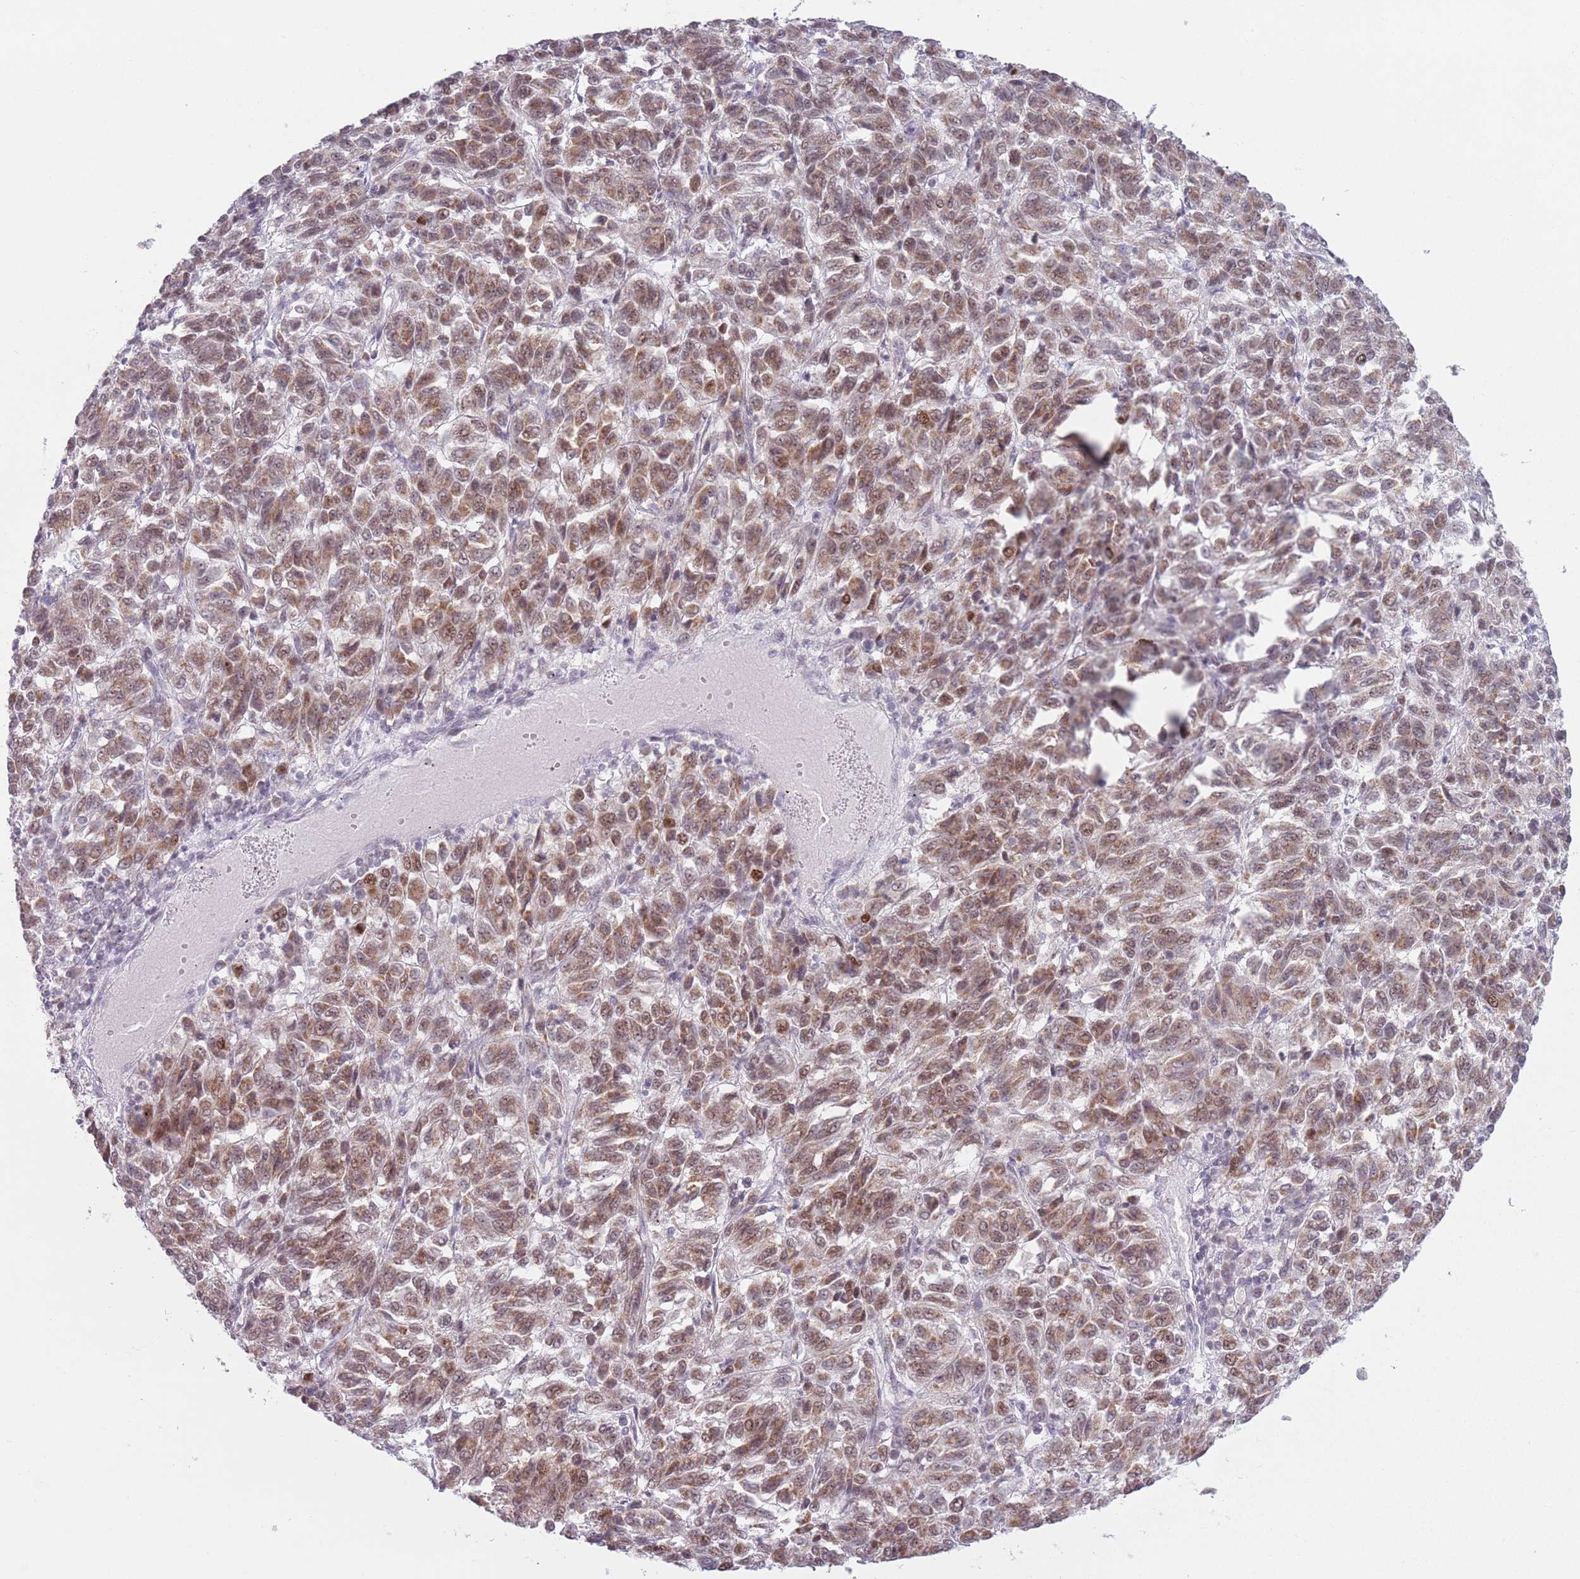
{"staining": {"intensity": "moderate", "quantity": ">75%", "location": "cytoplasmic/membranous,nuclear"}, "tissue": "melanoma", "cell_type": "Tumor cells", "image_type": "cancer", "snomed": [{"axis": "morphology", "description": "Malignant melanoma, Metastatic site"}, {"axis": "topography", "description": "Lung"}], "caption": "High-power microscopy captured an IHC image of malignant melanoma (metastatic site), revealing moderate cytoplasmic/membranous and nuclear expression in approximately >75% of tumor cells. (IHC, brightfield microscopy, high magnification).", "gene": "MRPL34", "patient": {"sex": "male", "age": 64}}